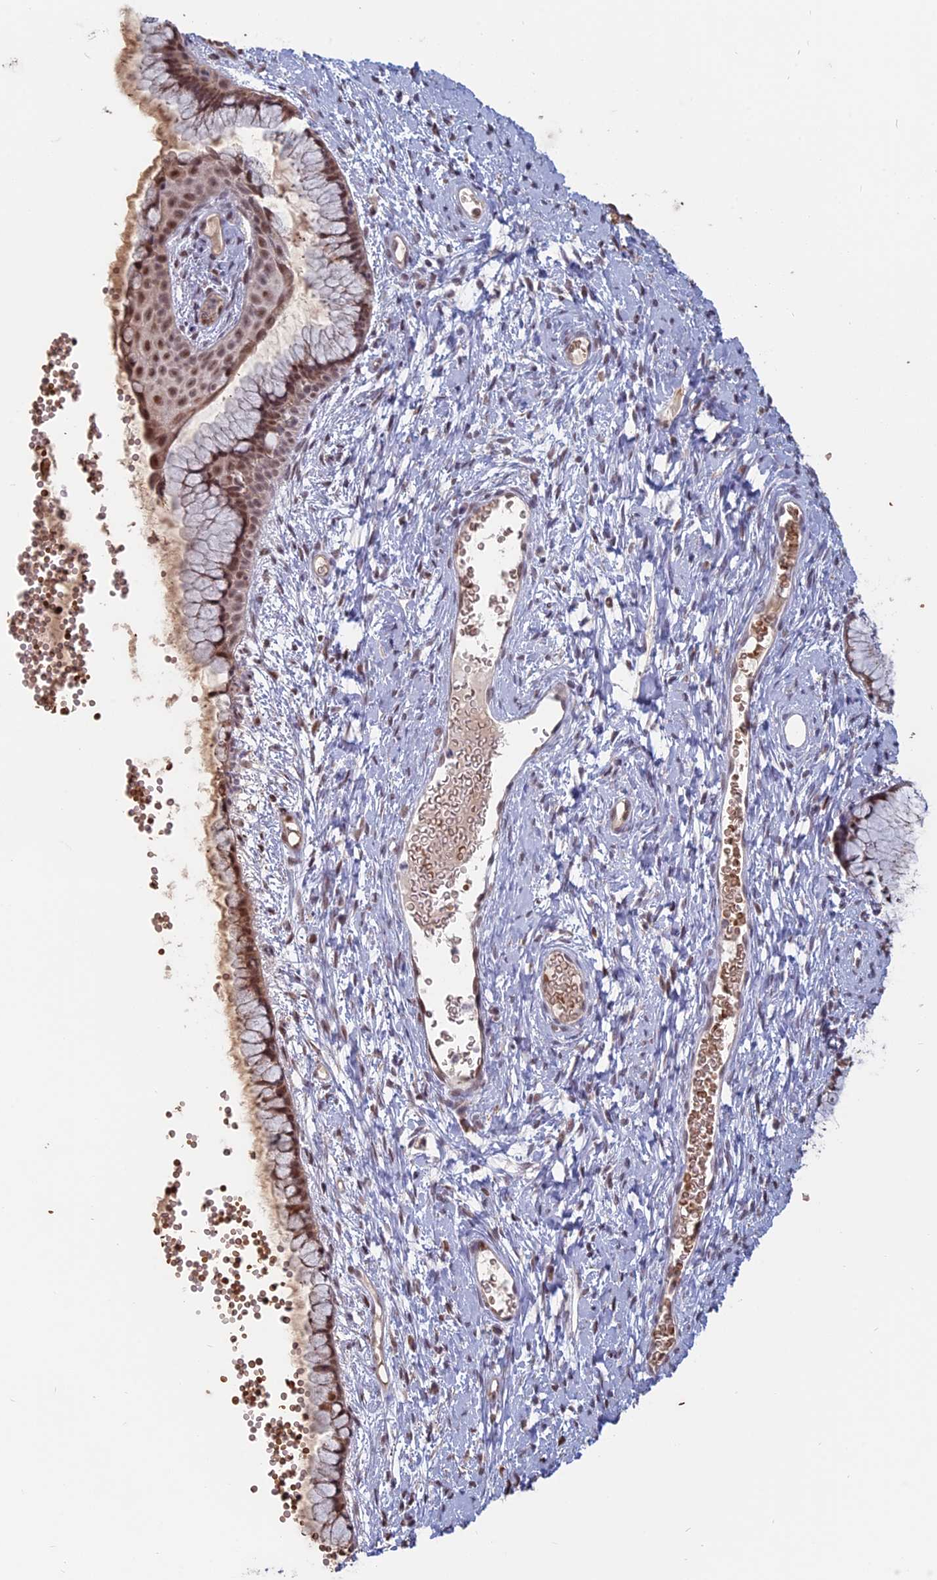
{"staining": {"intensity": "moderate", "quantity": ">75%", "location": "nuclear"}, "tissue": "cervix", "cell_type": "Glandular cells", "image_type": "normal", "snomed": [{"axis": "morphology", "description": "Normal tissue, NOS"}, {"axis": "topography", "description": "Cervix"}], "caption": "There is medium levels of moderate nuclear staining in glandular cells of normal cervix, as demonstrated by immunohistochemical staining (brown color).", "gene": "MFAP1", "patient": {"sex": "female", "age": 42}}